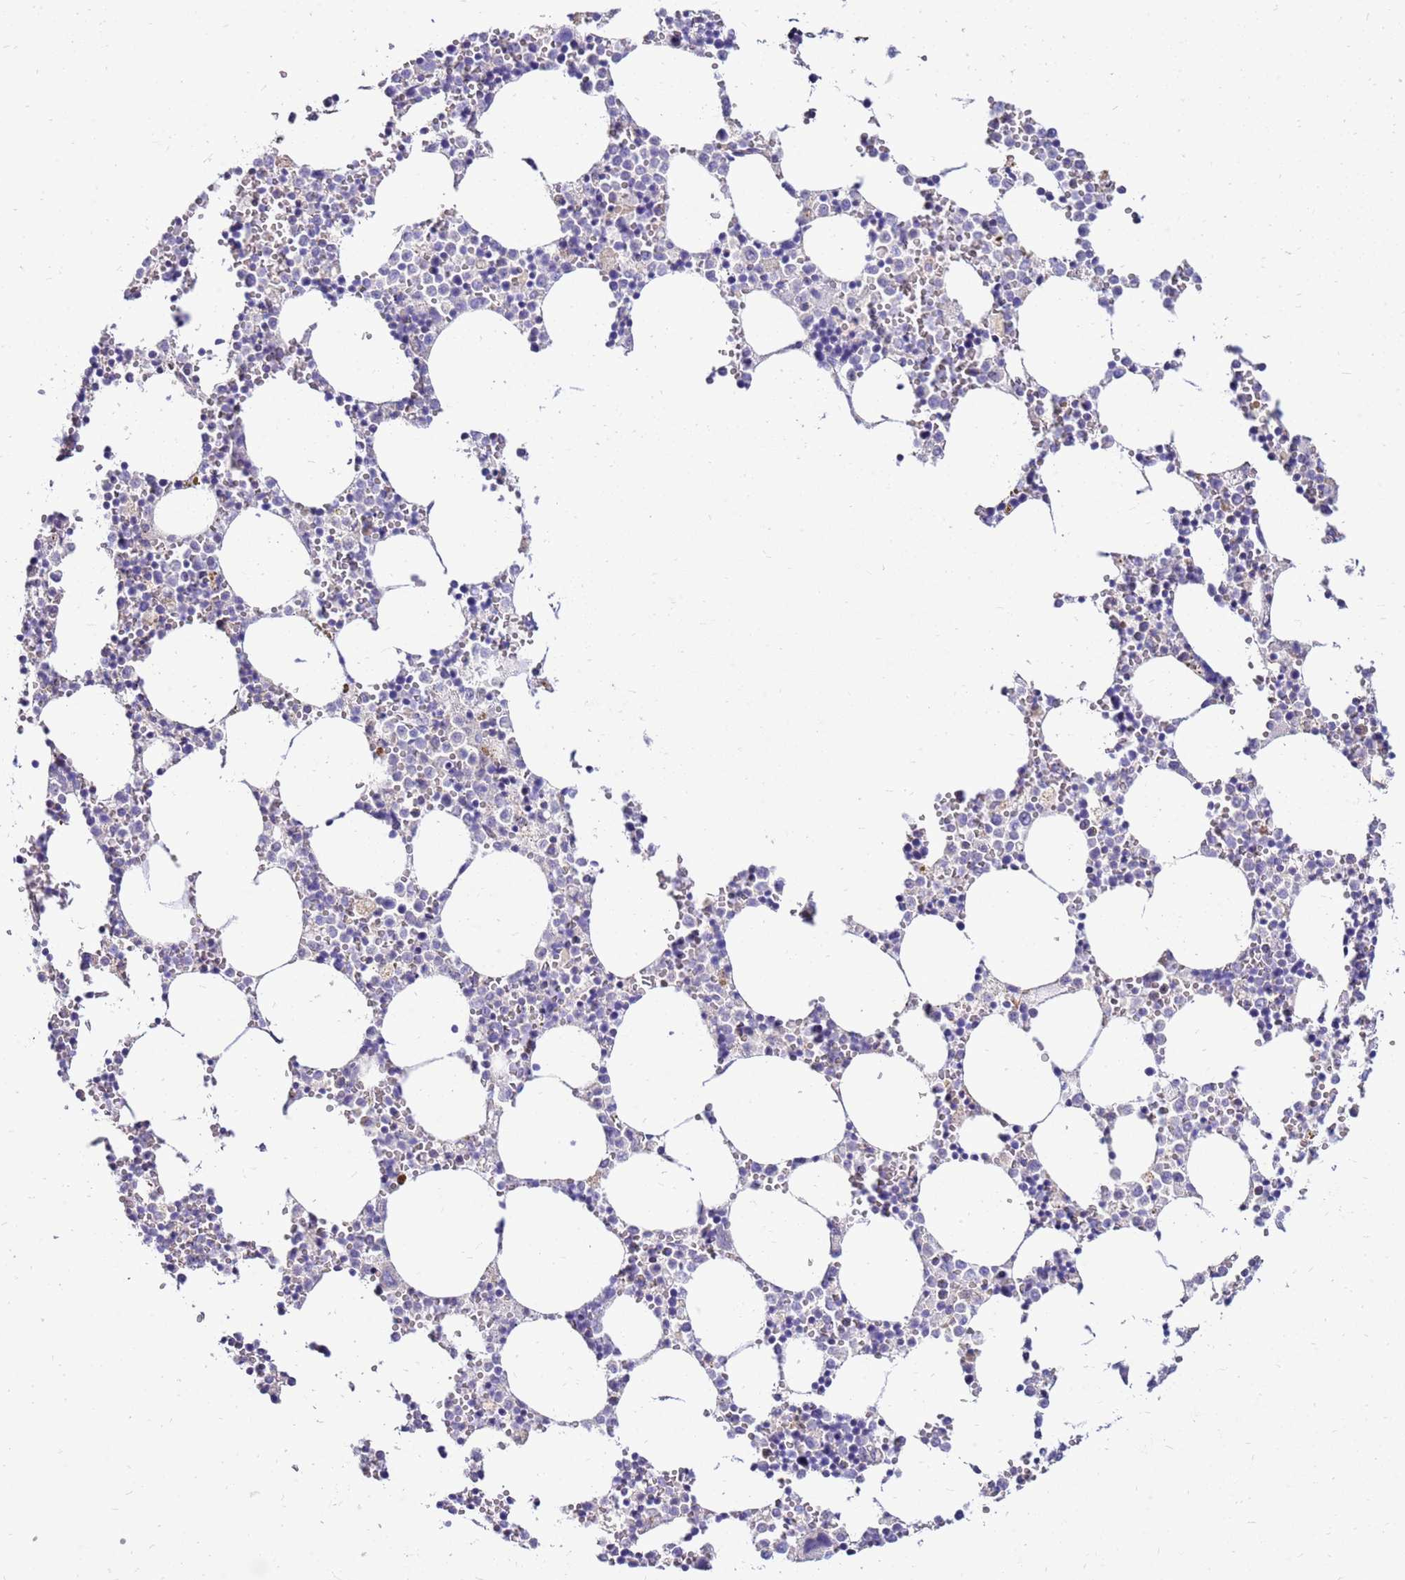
{"staining": {"intensity": "negative", "quantity": "none", "location": "none"}, "tissue": "bone marrow", "cell_type": "Hematopoietic cells", "image_type": "normal", "snomed": [{"axis": "morphology", "description": "Normal tissue, NOS"}, {"axis": "topography", "description": "Bone marrow"}], "caption": "Hematopoietic cells show no significant positivity in unremarkable bone marrow. (Stains: DAB IHC with hematoxylin counter stain, Microscopy: brightfield microscopy at high magnification).", "gene": "IGF1R", "patient": {"sex": "female", "age": 64}}